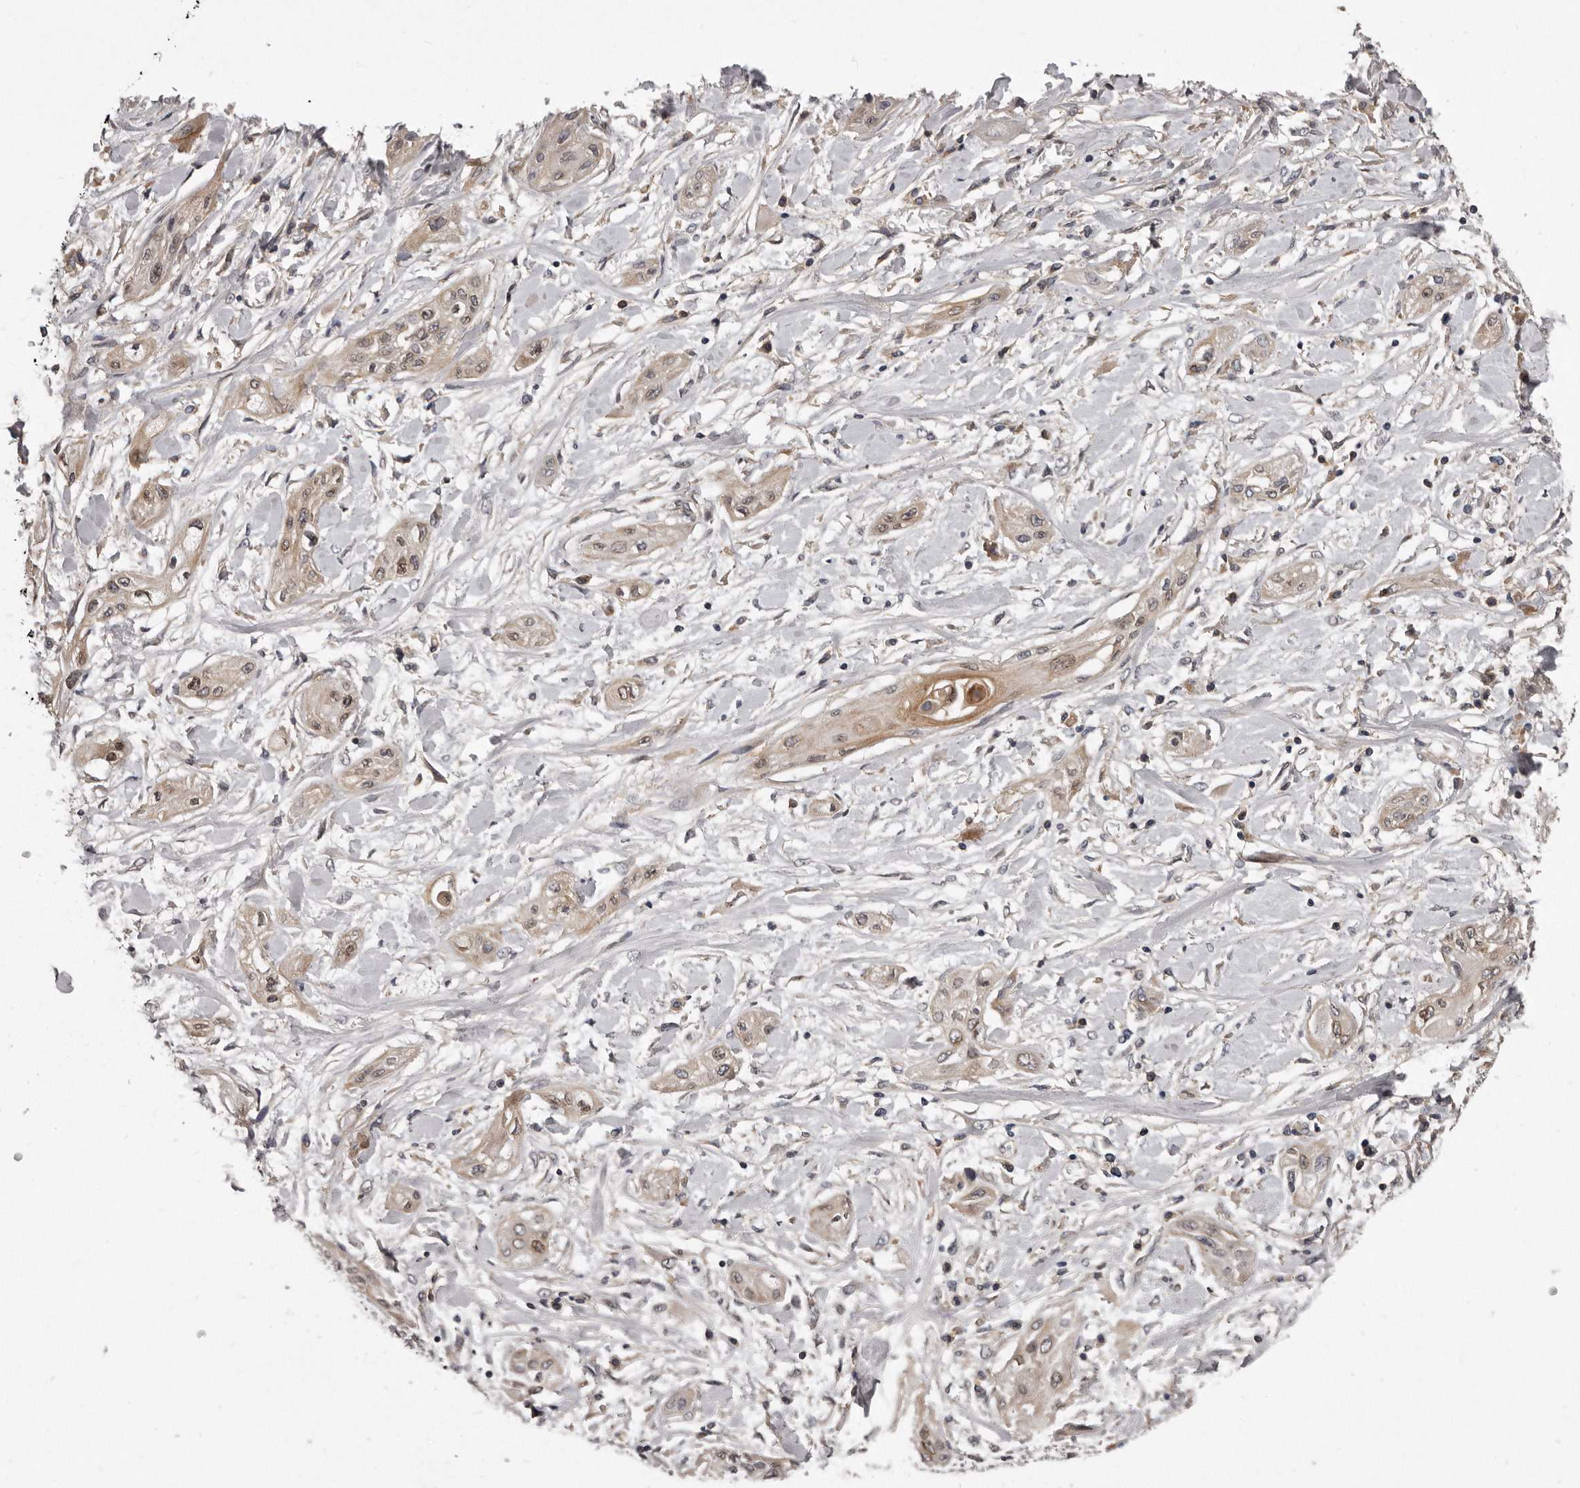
{"staining": {"intensity": "weak", "quantity": ">75%", "location": "cytoplasmic/membranous,nuclear"}, "tissue": "lung cancer", "cell_type": "Tumor cells", "image_type": "cancer", "snomed": [{"axis": "morphology", "description": "Squamous cell carcinoma, NOS"}, {"axis": "topography", "description": "Lung"}], "caption": "Weak cytoplasmic/membranous and nuclear expression is appreciated in about >75% of tumor cells in lung cancer.", "gene": "ARMCX1", "patient": {"sex": "female", "age": 47}}